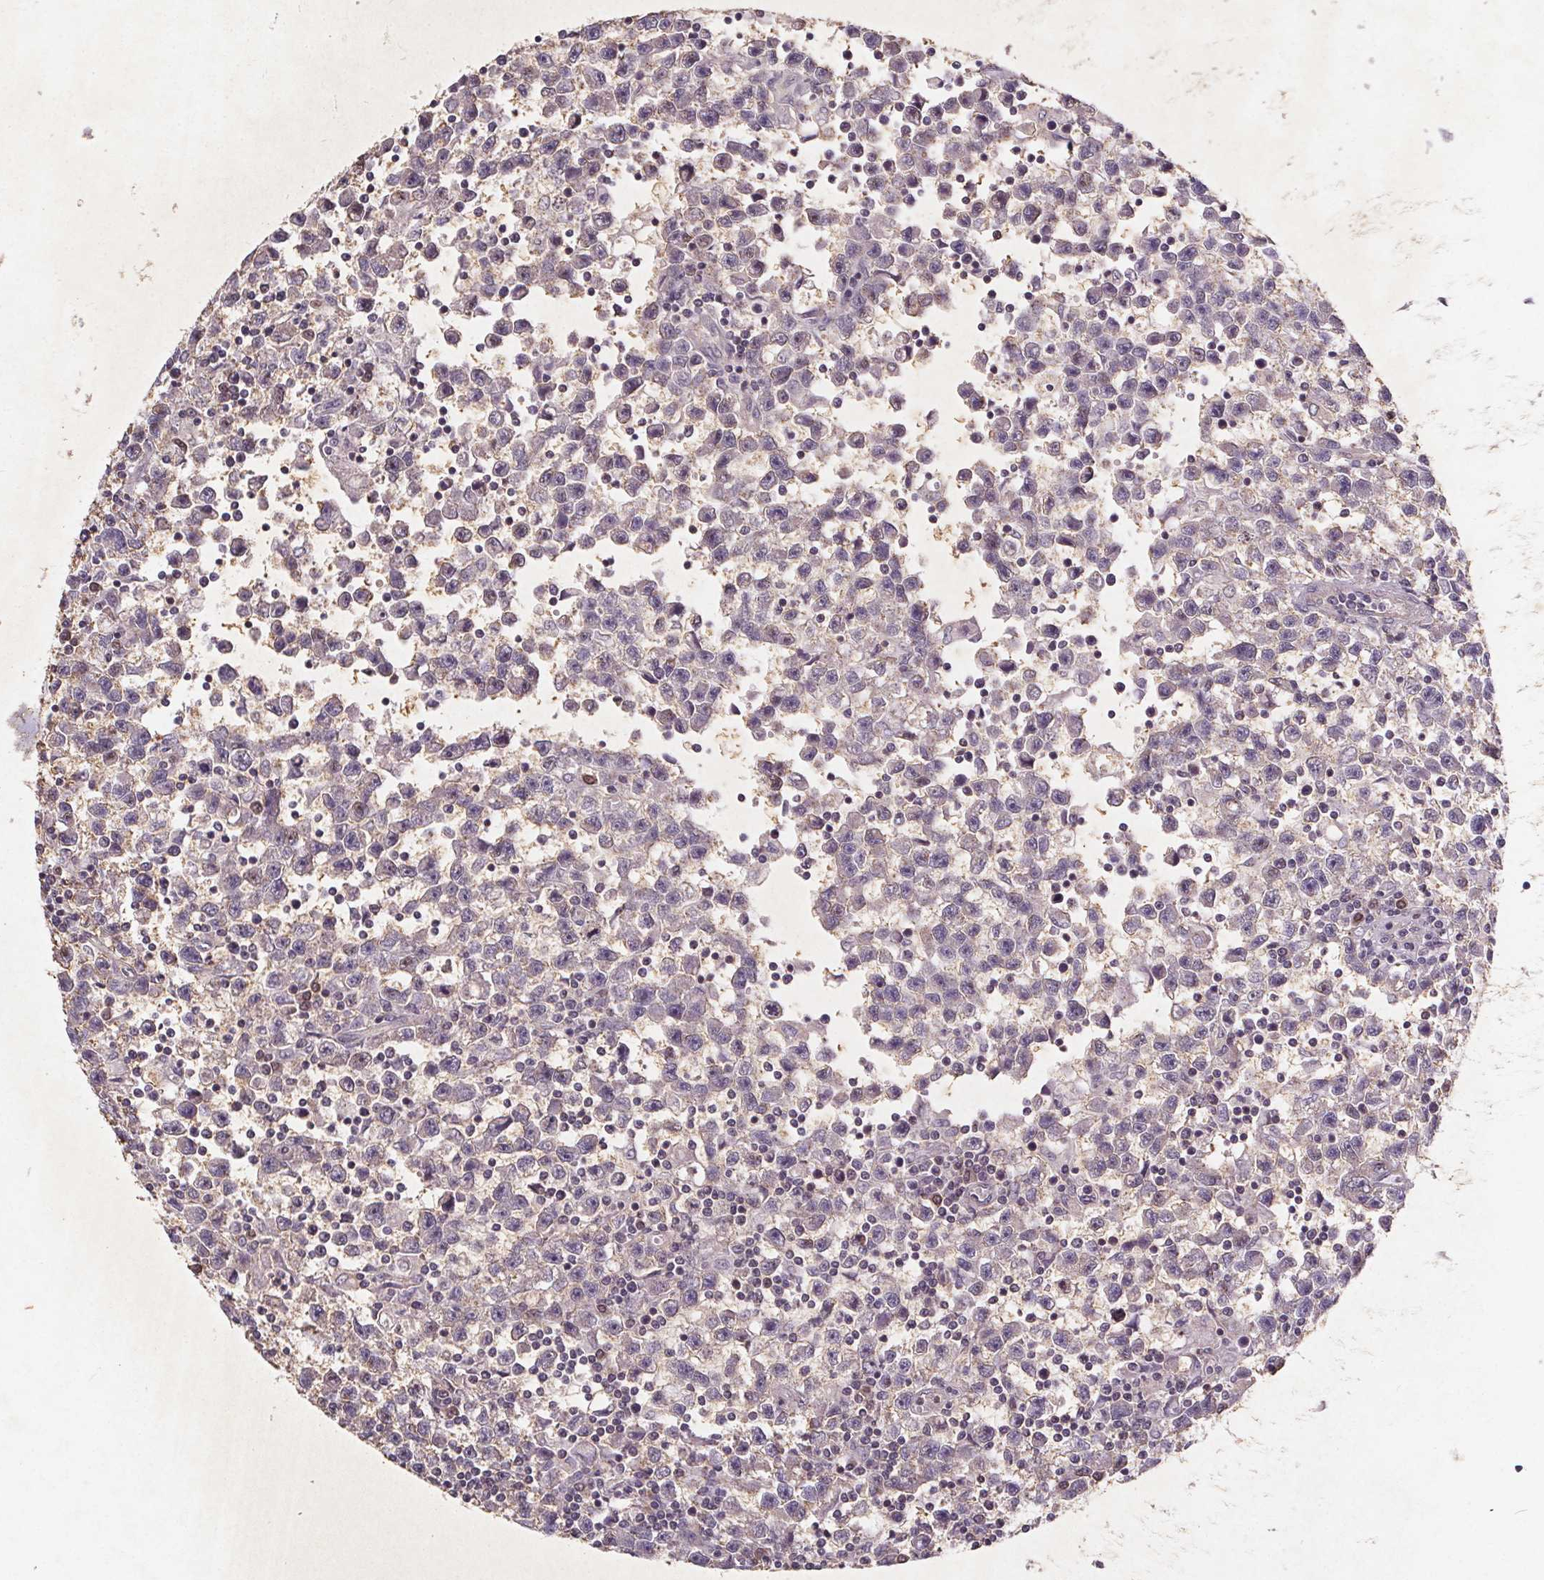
{"staining": {"intensity": "negative", "quantity": "none", "location": "none"}, "tissue": "testis cancer", "cell_type": "Tumor cells", "image_type": "cancer", "snomed": [{"axis": "morphology", "description": "Seminoma, NOS"}, {"axis": "topography", "description": "Testis"}], "caption": "The image reveals no significant expression in tumor cells of testis seminoma.", "gene": "STRN3", "patient": {"sex": "male", "age": 31}}